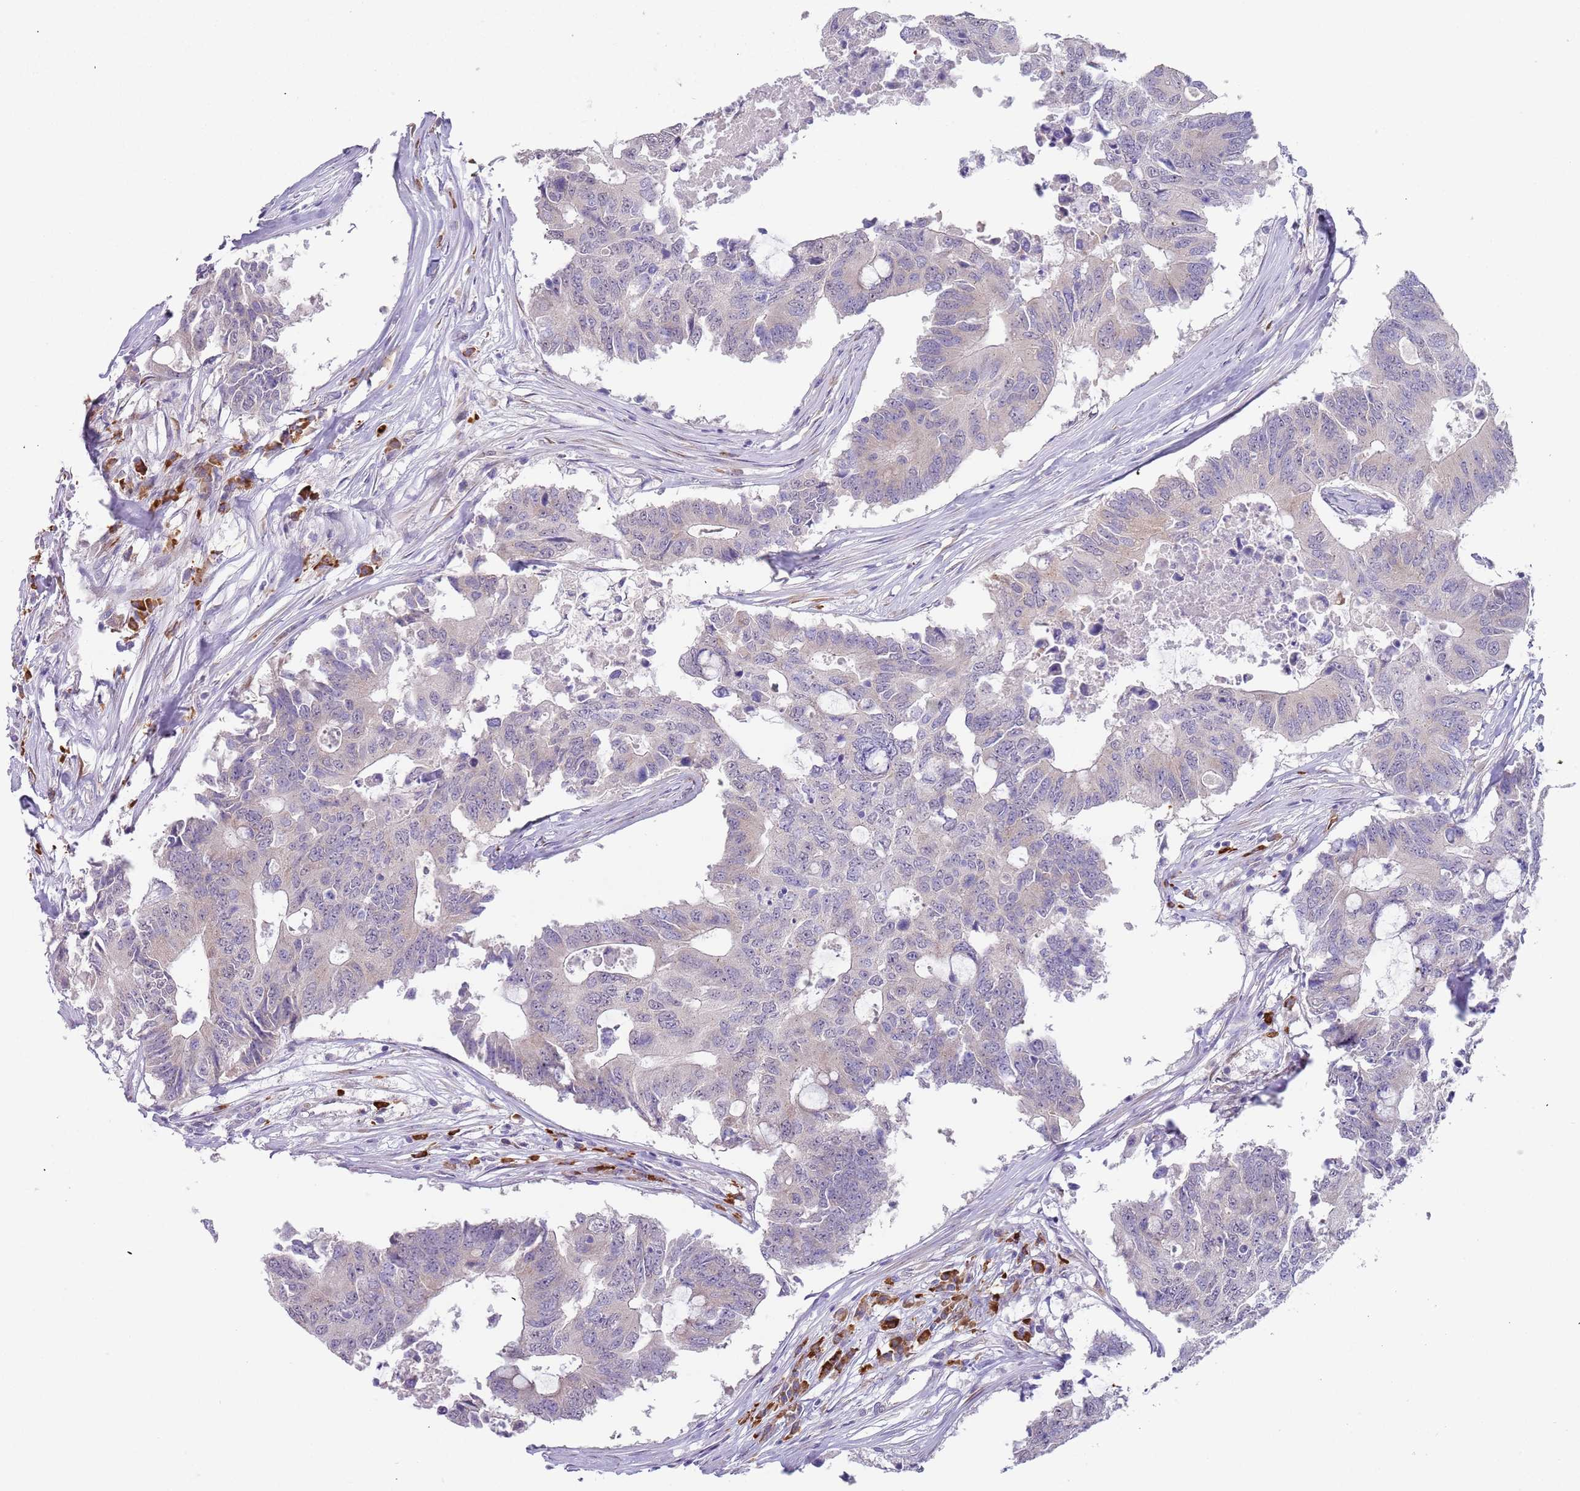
{"staining": {"intensity": "negative", "quantity": "none", "location": "none"}, "tissue": "colorectal cancer", "cell_type": "Tumor cells", "image_type": "cancer", "snomed": [{"axis": "morphology", "description": "Adenocarcinoma, NOS"}, {"axis": "topography", "description": "Colon"}], "caption": "The micrograph exhibits no staining of tumor cells in adenocarcinoma (colorectal).", "gene": "TNRC6C", "patient": {"sex": "male", "age": 71}}